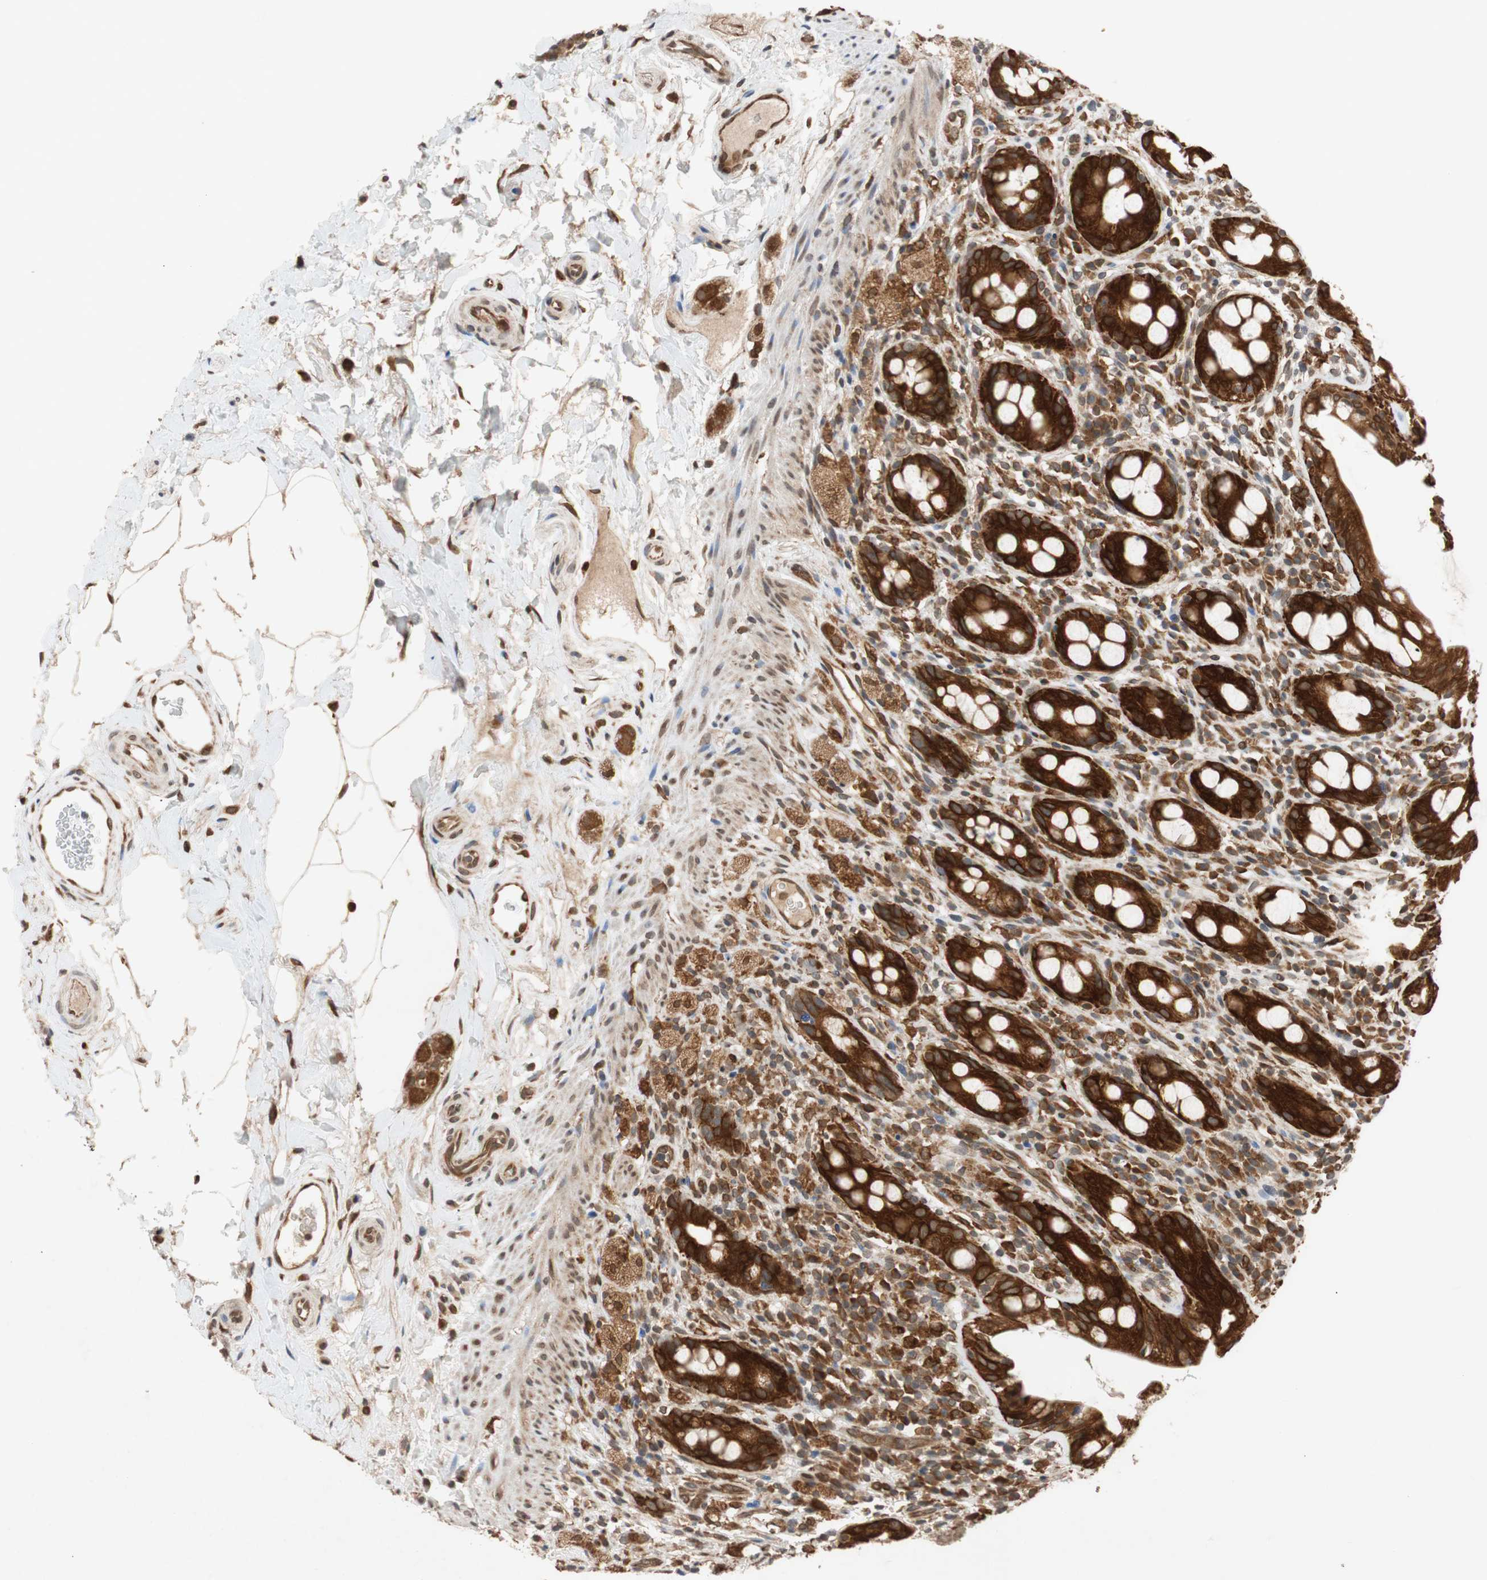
{"staining": {"intensity": "strong", "quantity": ">75%", "location": "cytoplasmic/membranous,nuclear"}, "tissue": "rectum", "cell_type": "Glandular cells", "image_type": "normal", "snomed": [{"axis": "morphology", "description": "Normal tissue, NOS"}, {"axis": "topography", "description": "Rectum"}], "caption": "Protein analysis of benign rectum displays strong cytoplasmic/membranous,nuclear expression in approximately >75% of glandular cells. Using DAB (brown) and hematoxylin (blue) stains, captured at high magnification using brightfield microscopy.", "gene": "AUP1", "patient": {"sex": "male", "age": 44}}